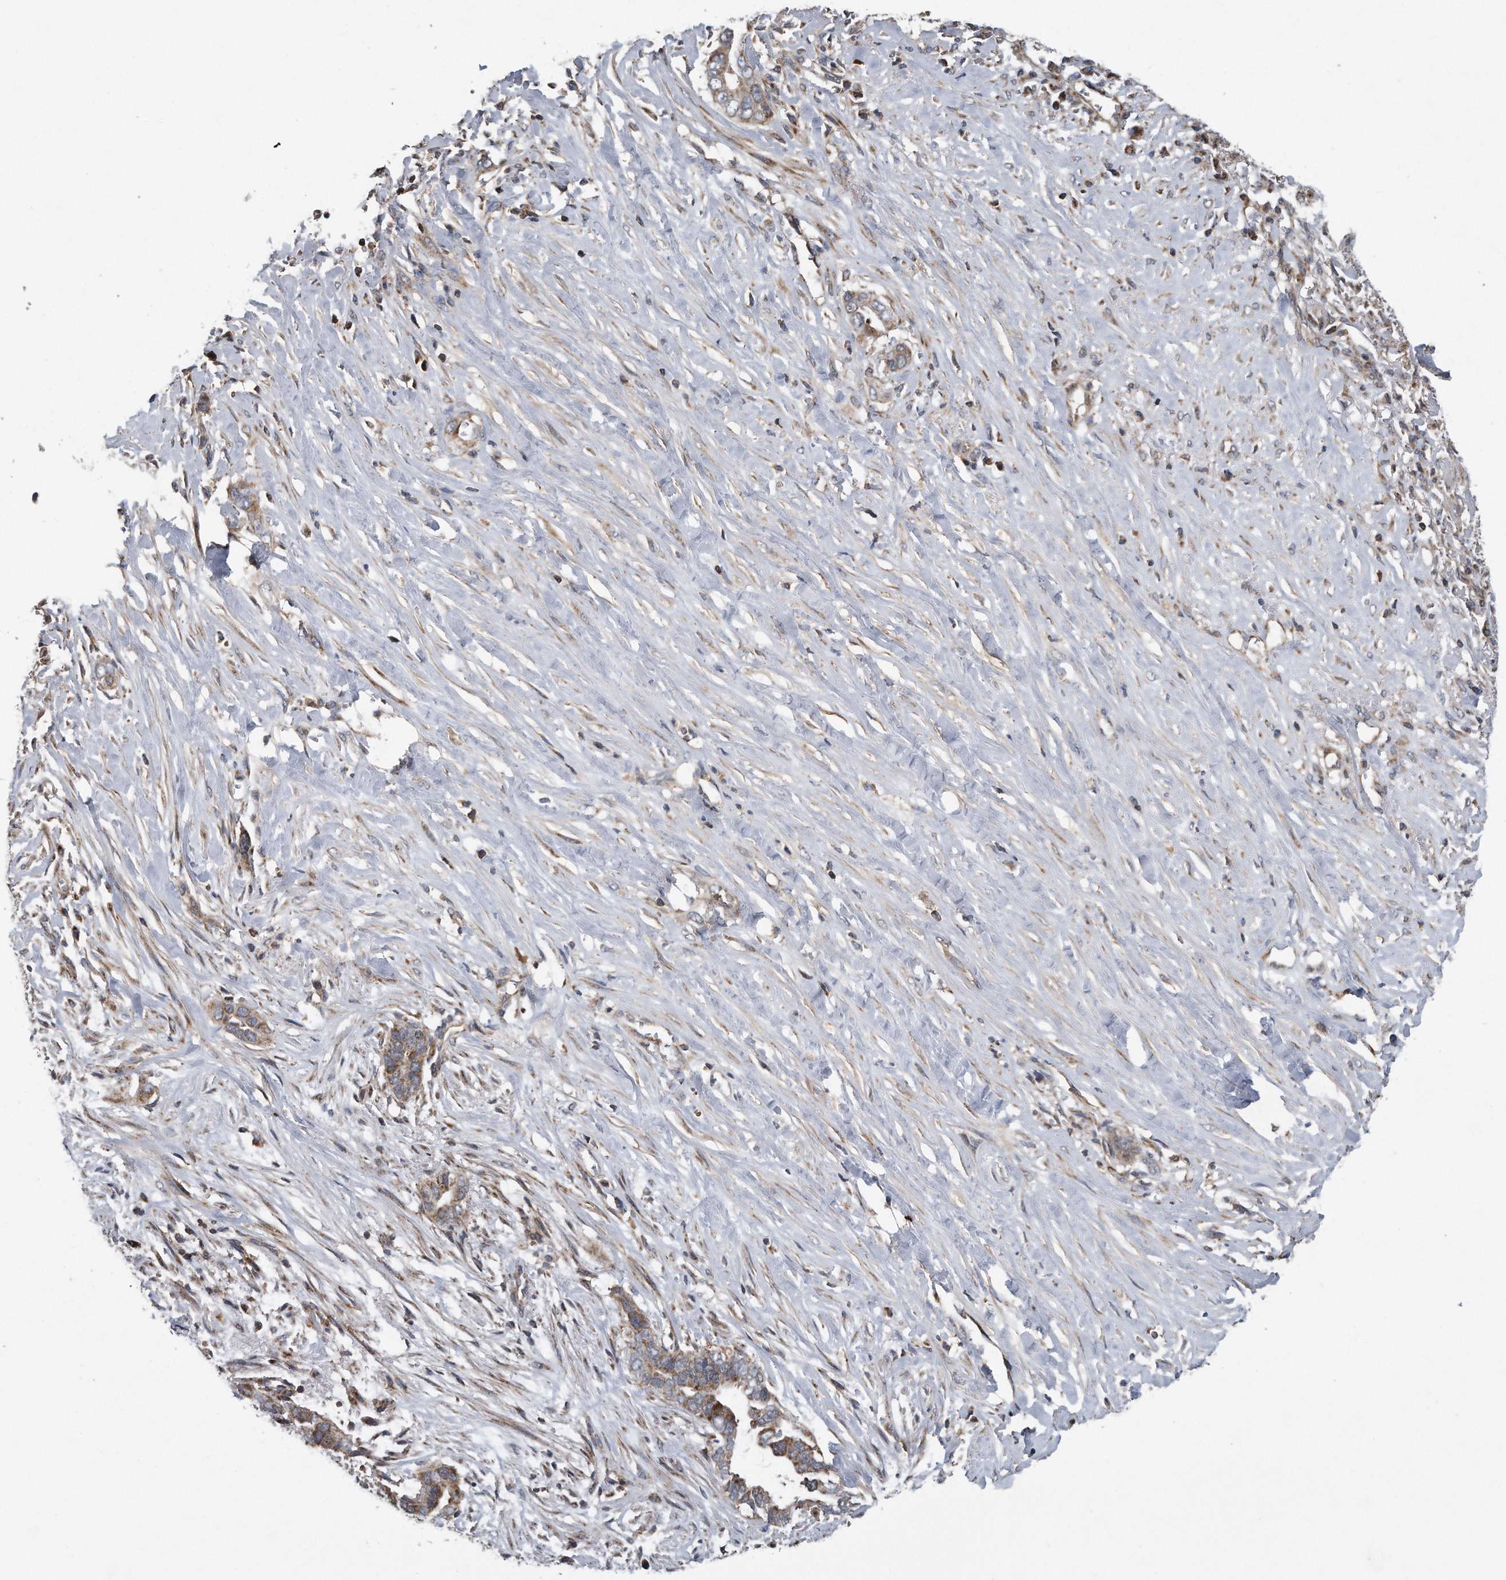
{"staining": {"intensity": "moderate", "quantity": ">75%", "location": "cytoplasmic/membranous"}, "tissue": "liver cancer", "cell_type": "Tumor cells", "image_type": "cancer", "snomed": [{"axis": "morphology", "description": "Cholangiocarcinoma"}, {"axis": "topography", "description": "Liver"}], "caption": "The immunohistochemical stain shows moderate cytoplasmic/membranous staining in tumor cells of liver cancer tissue.", "gene": "ALPK2", "patient": {"sex": "female", "age": 79}}